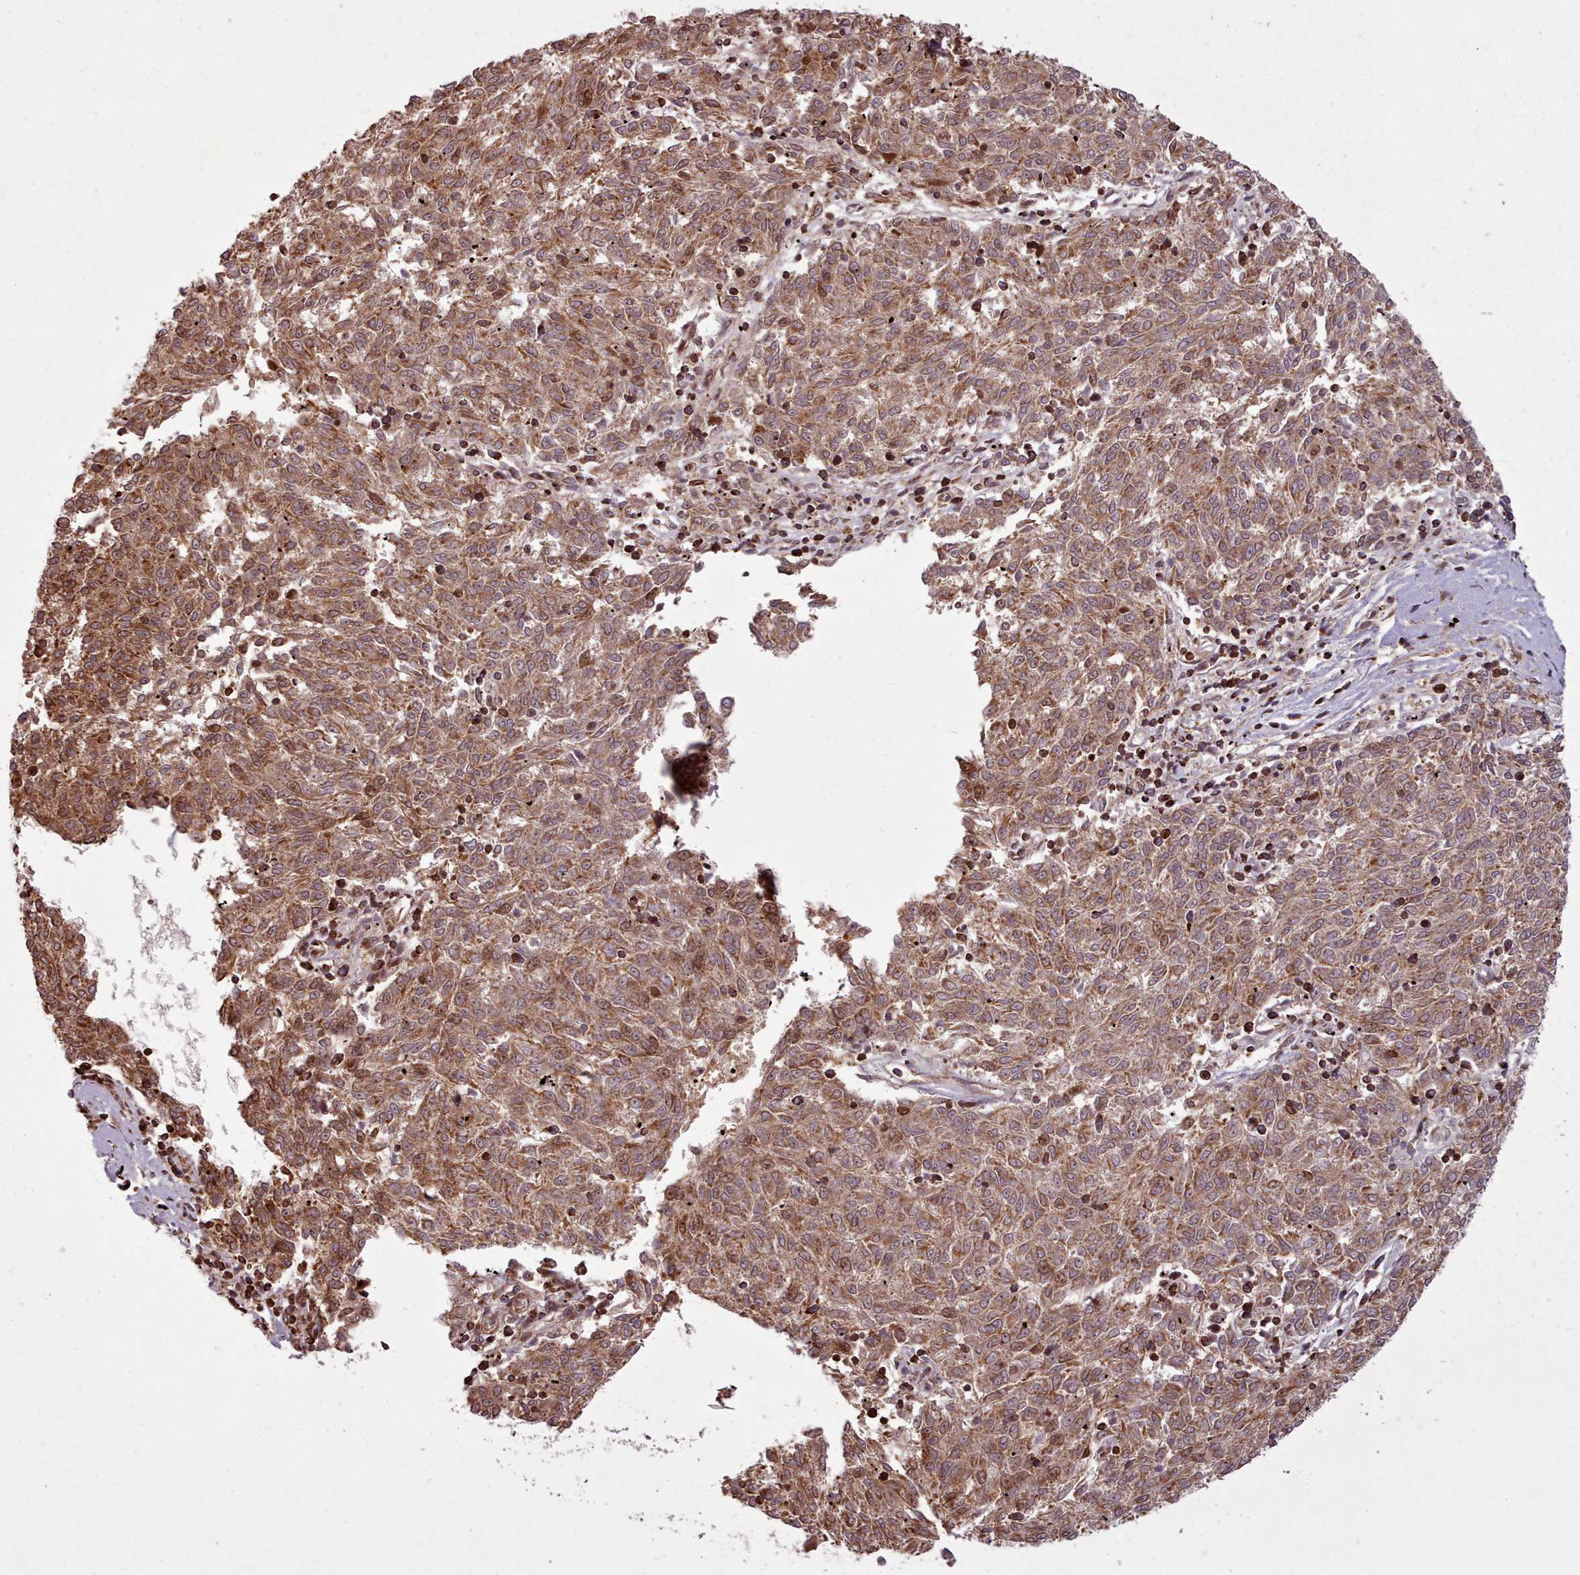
{"staining": {"intensity": "moderate", "quantity": ">75%", "location": "cytoplasmic/membranous,nuclear"}, "tissue": "melanoma", "cell_type": "Tumor cells", "image_type": "cancer", "snomed": [{"axis": "morphology", "description": "Malignant melanoma, NOS"}, {"axis": "topography", "description": "Skin"}], "caption": "An immunohistochemistry photomicrograph of neoplastic tissue is shown. Protein staining in brown shows moderate cytoplasmic/membranous and nuclear positivity in malignant melanoma within tumor cells.", "gene": "NLRP7", "patient": {"sex": "female", "age": 72}}